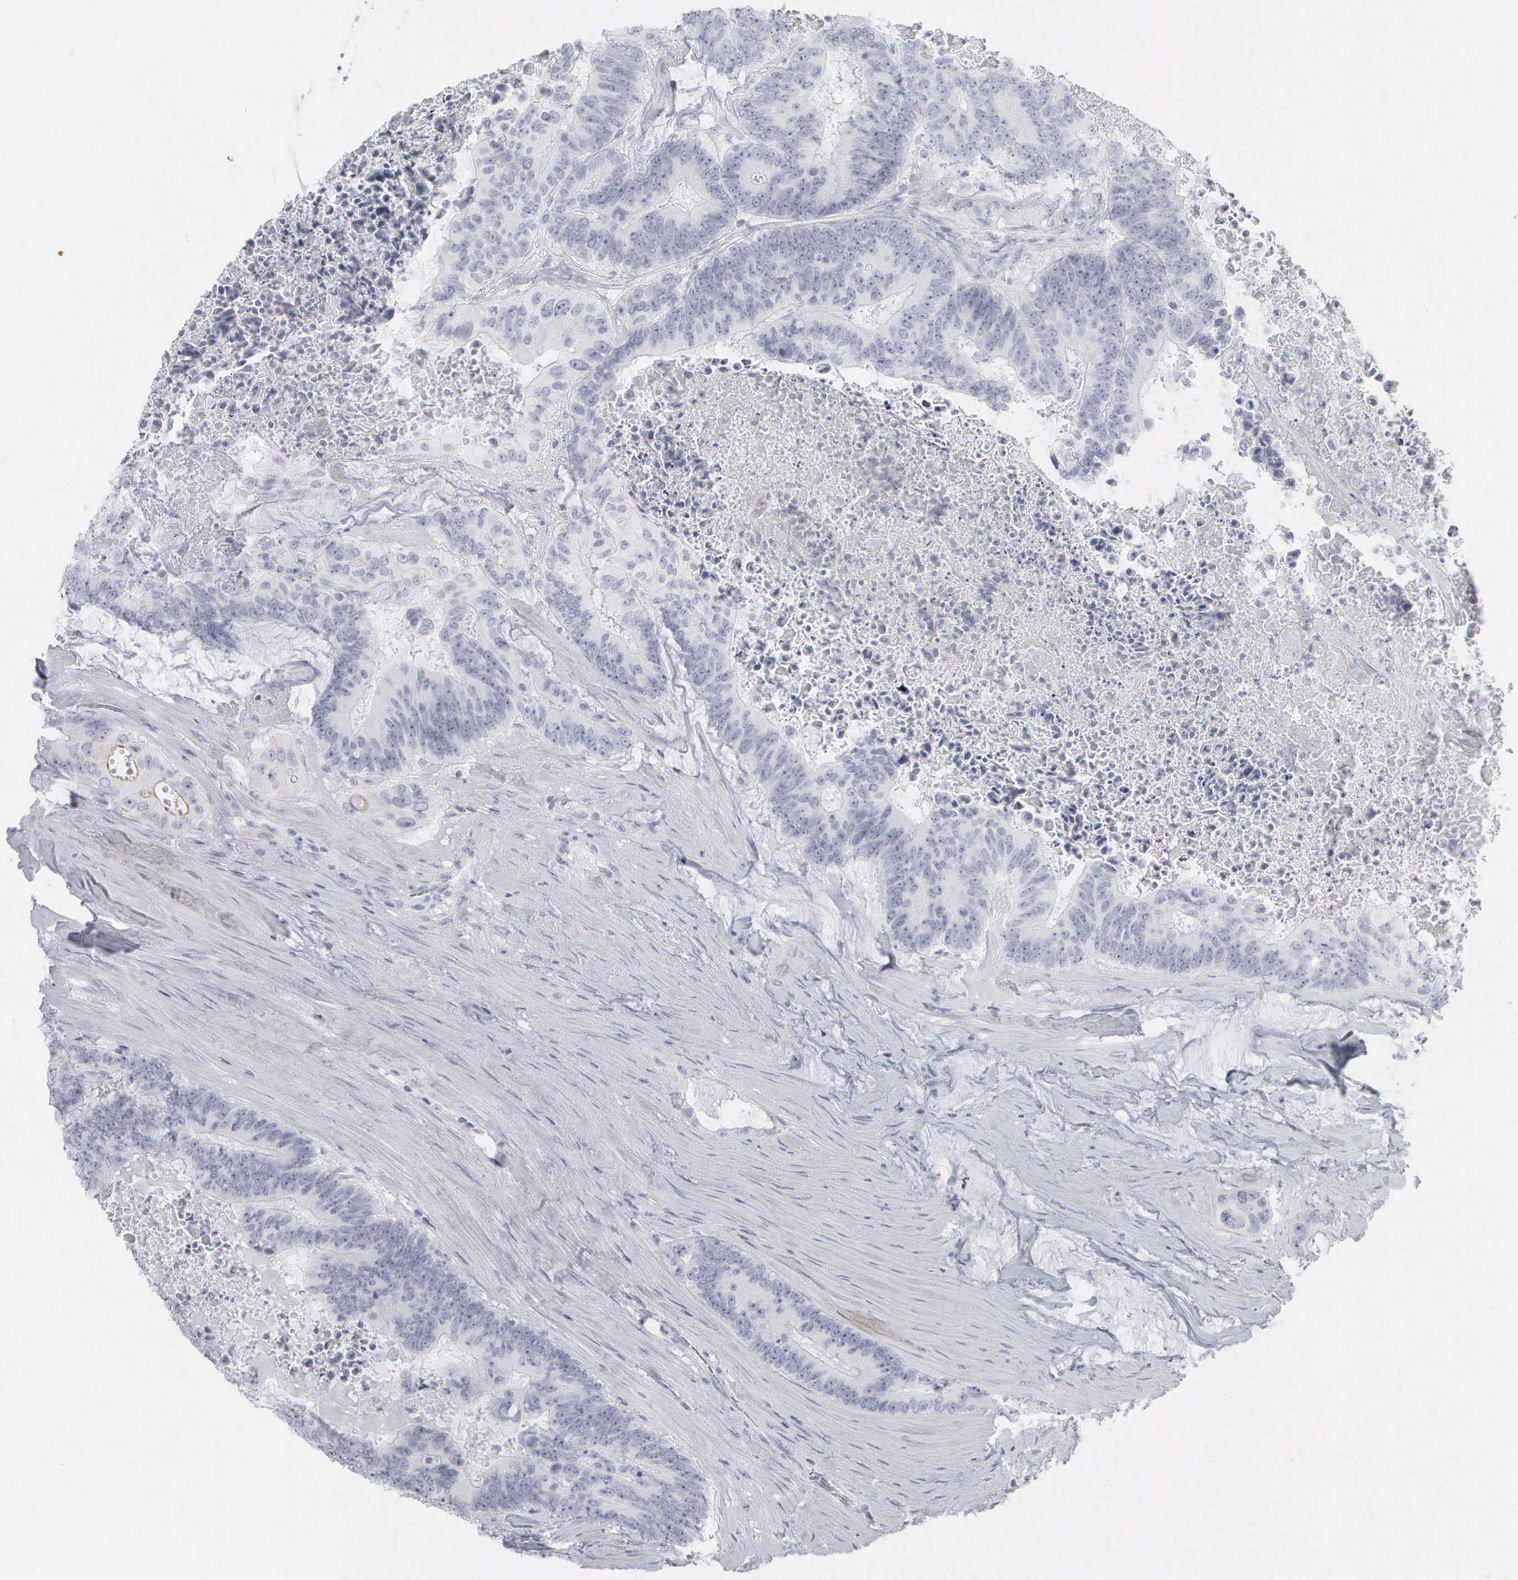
{"staining": {"intensity": "negative", "quantity": "none", "location": "none"}, "tissue": "colorectal cancer", "cell_type": "Tumor cells", "image_type": "cancer", "snomed": [{"axis": "morphology", "description": "Adenocarcinoma, NOS"}, {"axis": "topography", "description": "Colon"}], "caption": "This is an IHC micrograph of colorectal cancer. There is no staining in tumor cells.", "gene": "KRT14", "patient": {"sex": "male", "age": 65}}